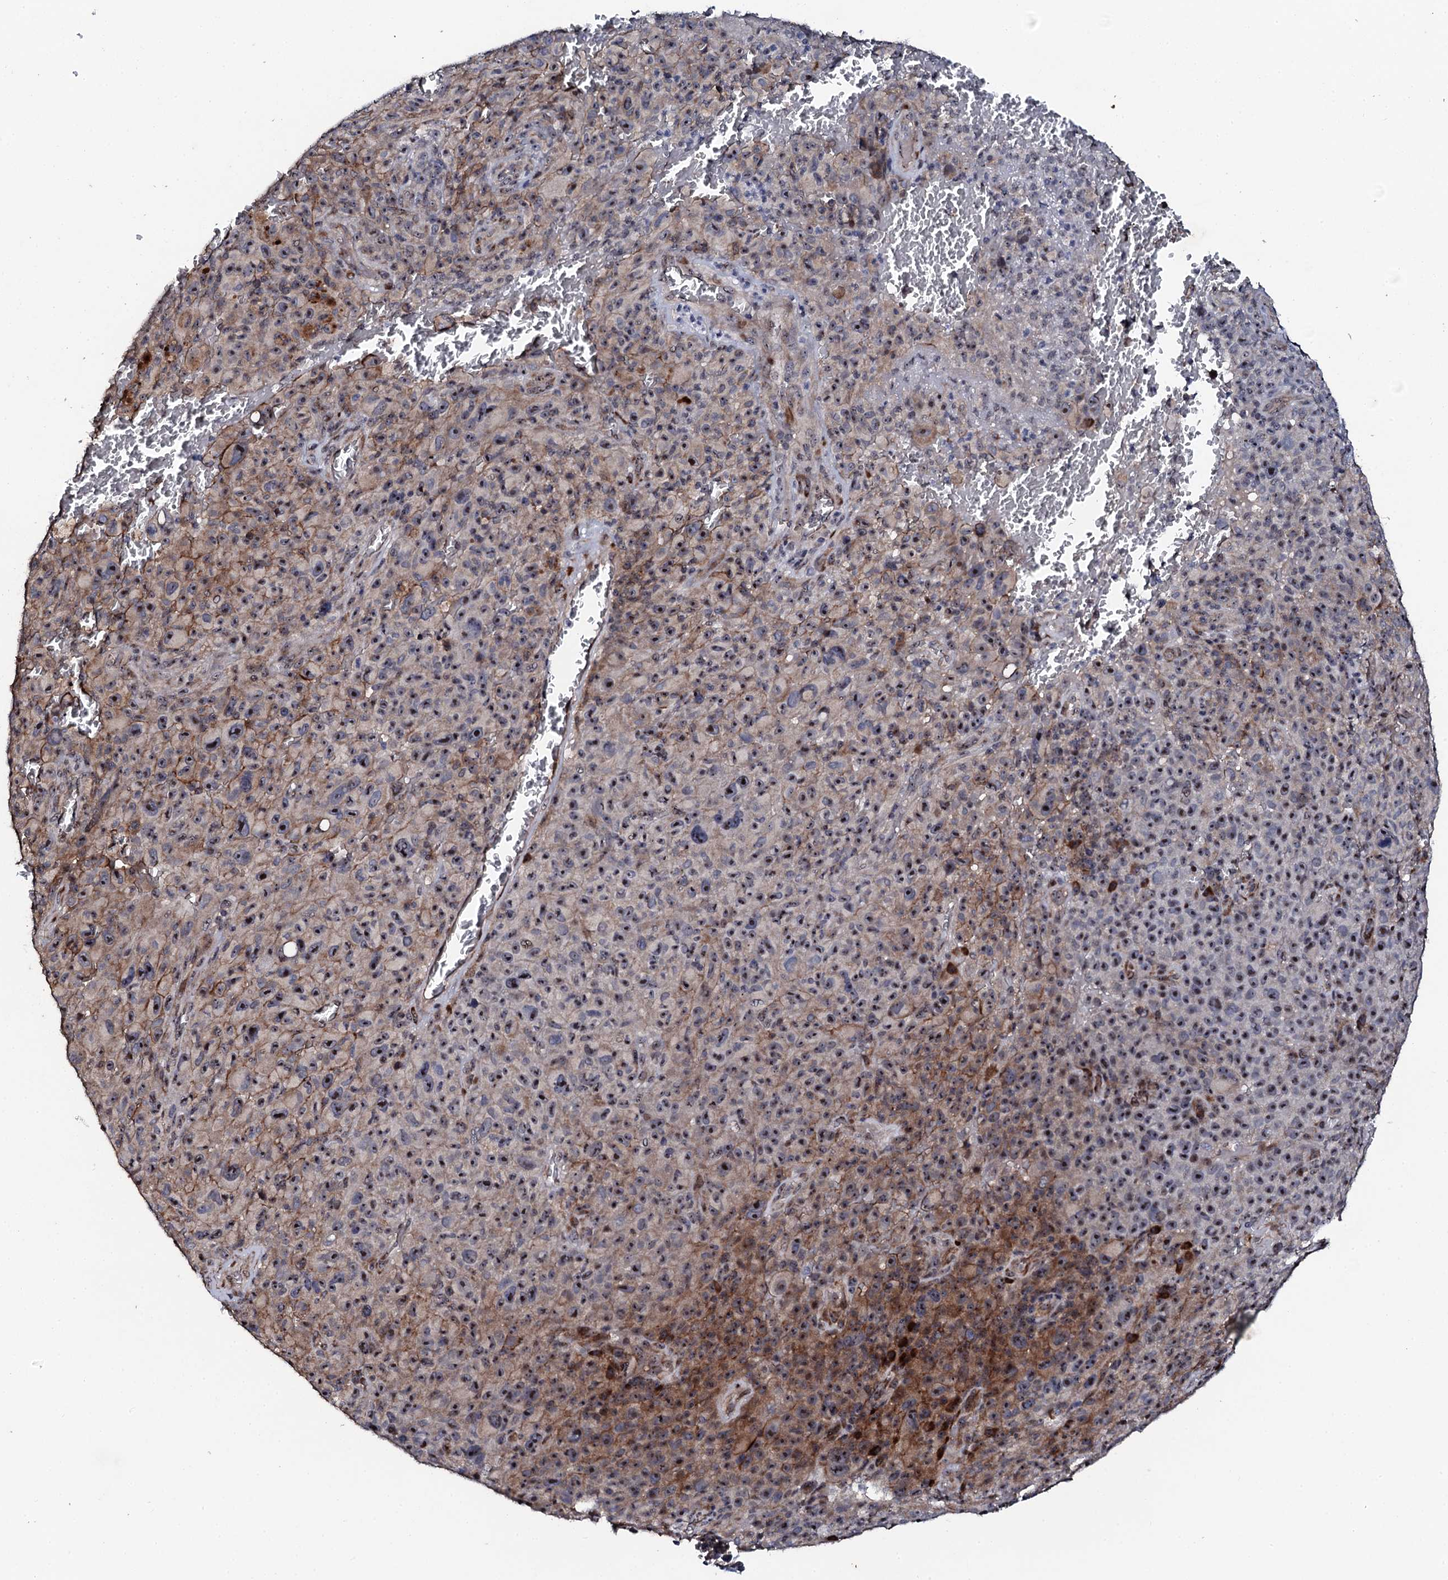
{"staining": {"intensity": "moderate", "quantity": "25%-75%", "location": "cytoplasmic/membranous,nuclear"}, "tissue": "melanoma", "cell_type": "Tumor cells", "image_type": "cancer", "snomed": [{"axis": "morphology", "description": "Malignant melanoma, NOS"}, {"axis": "topography", "description": "Skin"}], "caption": "Moderate cytoplasmic/membranous and nuclear expression is seen in approximately 25%-75% of tumor cells in malignant melanoma. Immunohistochemistry (ihc) stains the protein of interest in brown and the nuclei are stained blue.", "gene": "FAM111A", "patient": {"sex": "female", "age": 82}}